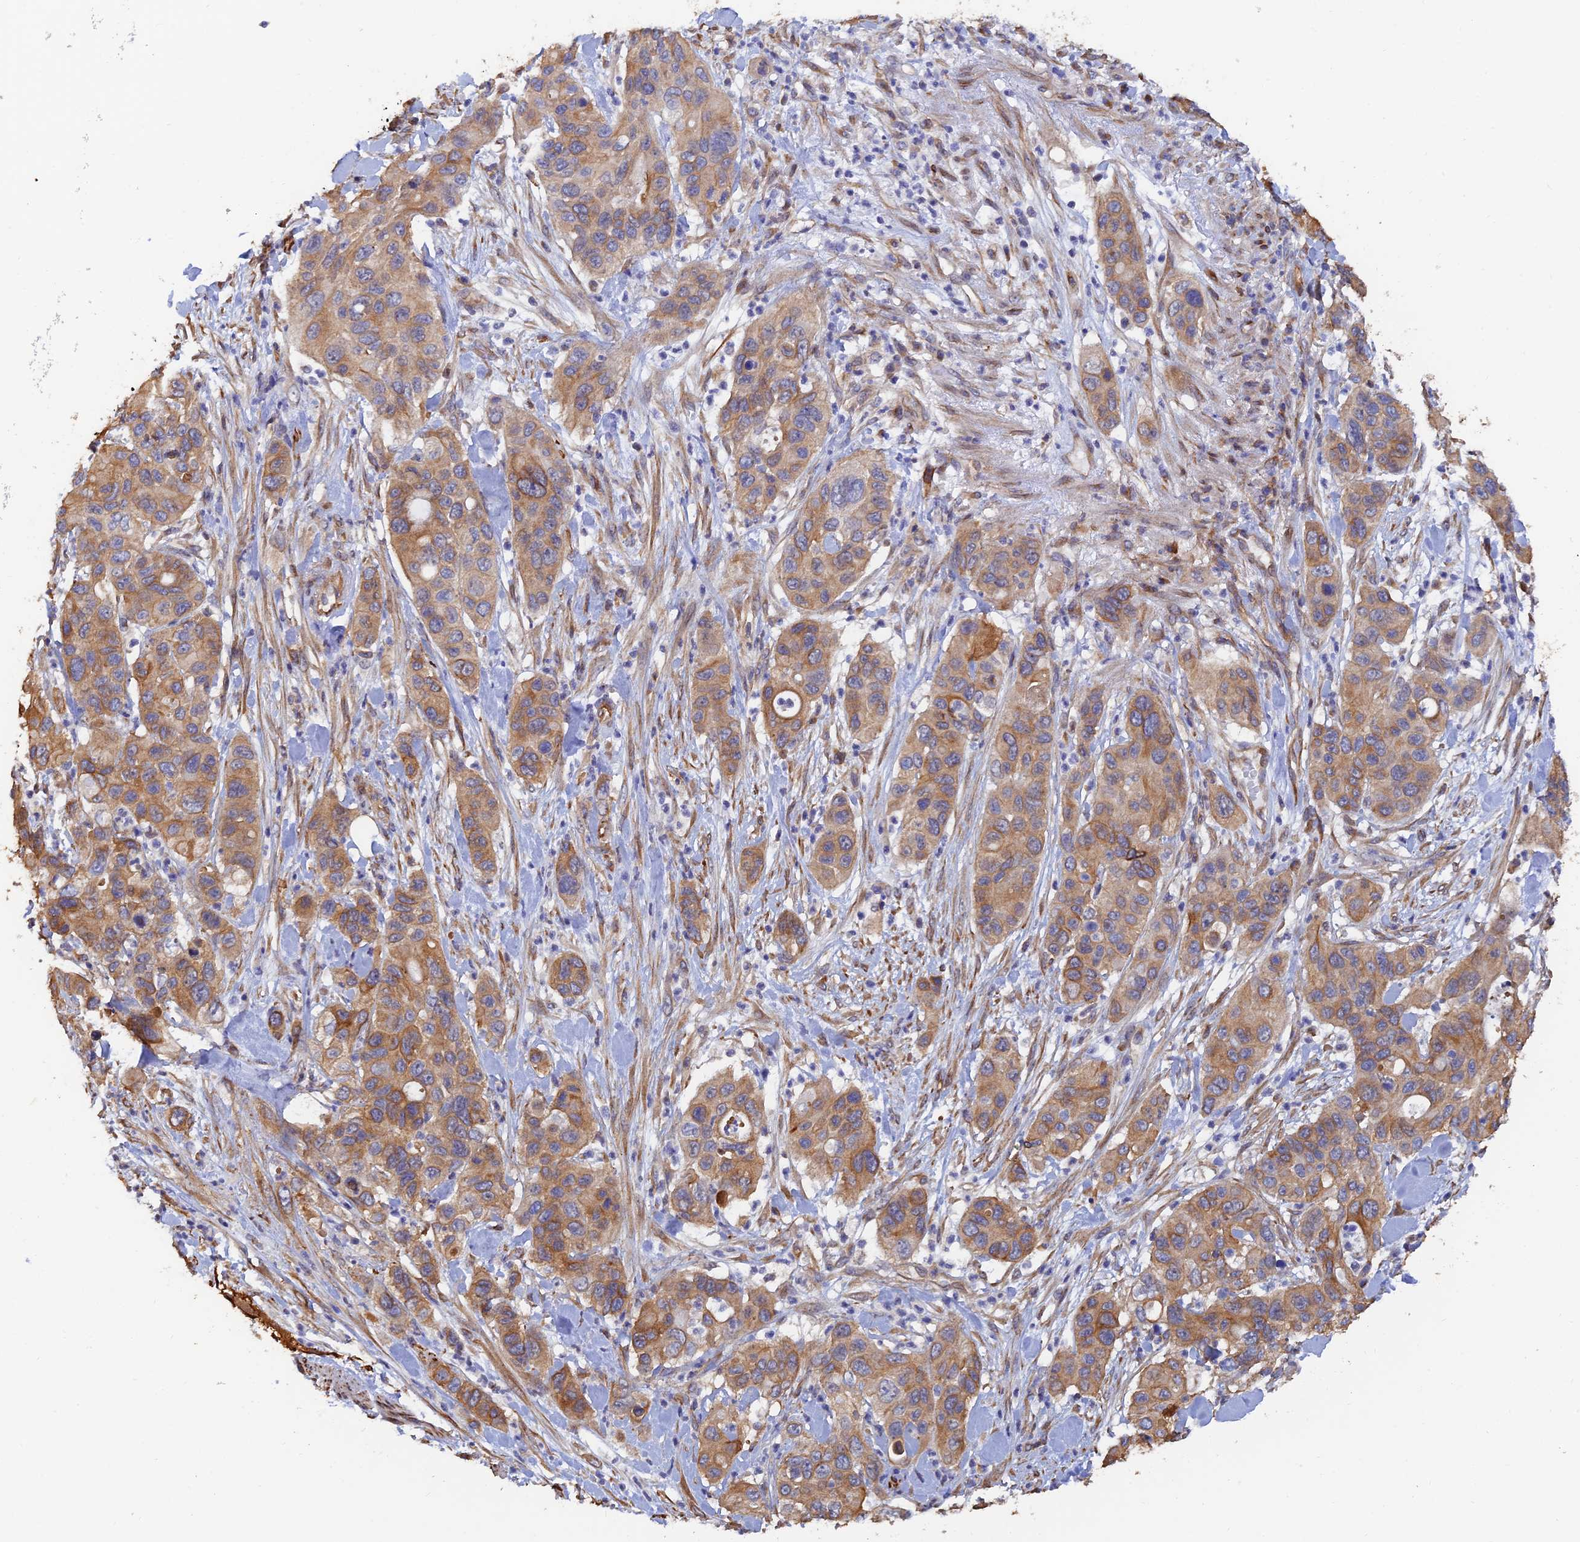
{"staining": {"intensity": "moderate", "quantity": ">75%", "location": "cytoplasmic/membranous"}, "tissue": "pancreatic cancer", "cell_type": "Tumor cells", "image_type": "cancer", "snomed": [{"axis": "morphology", "description": "Adenocarcinoma, NOS"}, {"axis": "topography", "description": "Pancreas"}], "caption": "The immunohistochemical stain labels moderate cytoplasmic/membranous staining in tumor cells of adenocarcinoma (pancreatic) tissue.", "gene": "WBP11", "patient": {"sex": "female", "age": 71}}